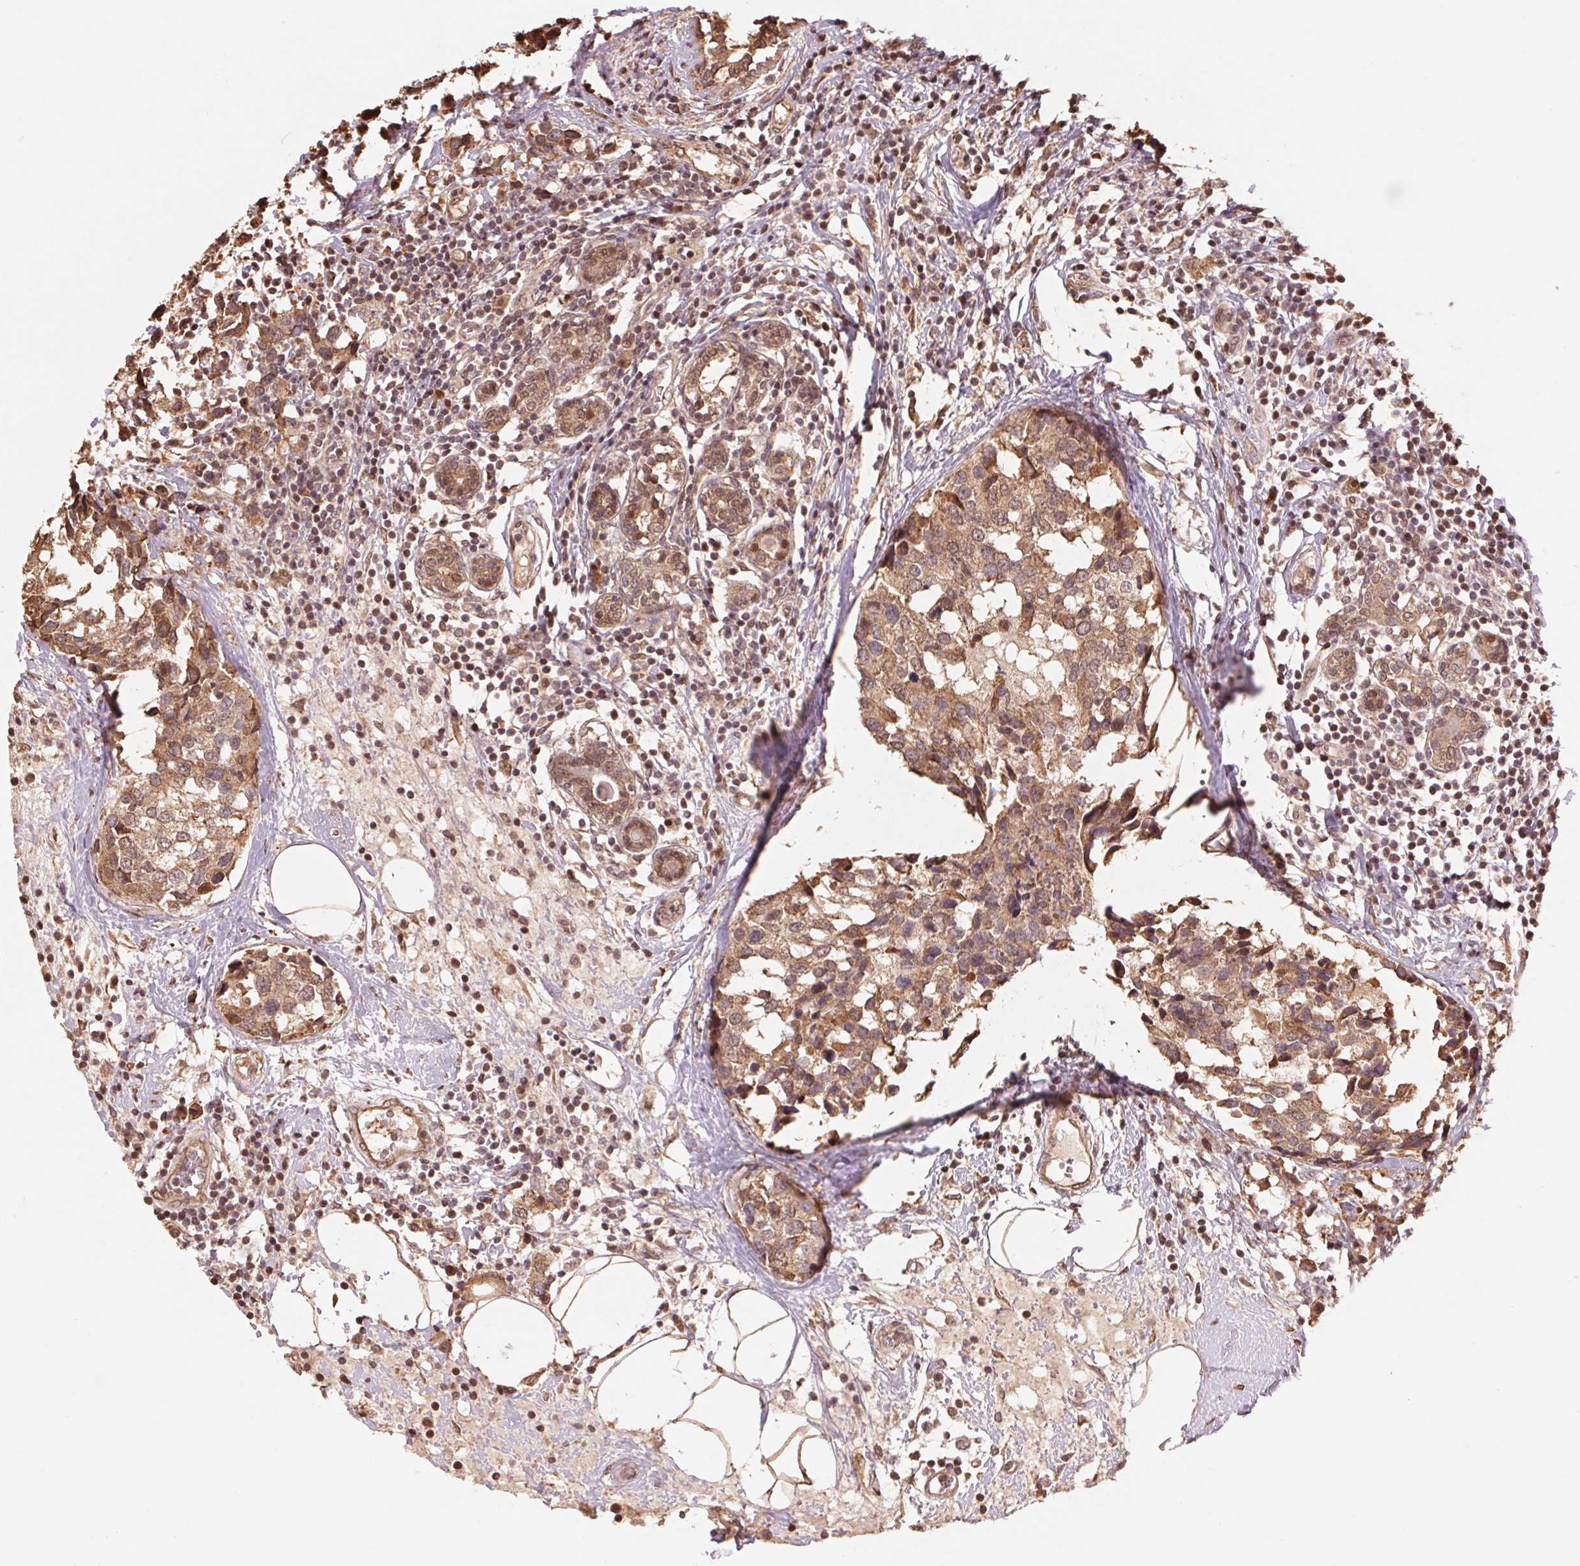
{"staining": {"intensity": "moderate", "quantity": ">75%", "location": "cytoplasmic/membranous,nuclear"}, "tissue": "breast cancer", "cell_type": "Tumor cells", "image_type": "cancer", "snomed": [{"axis": "morphology", "description": "Lobular carcinoma"}, {"axis": "topography", "description": "Breast"}], "caption": "High-power microscopy captured an IHC image of lobular carcinoma (breast), revealing moderate cytoplasmic/membranous and nuclear positivity in about >75% of tumor cells.", "gene": "CUTA", "patient": {"sex": "female", "age": 59}}